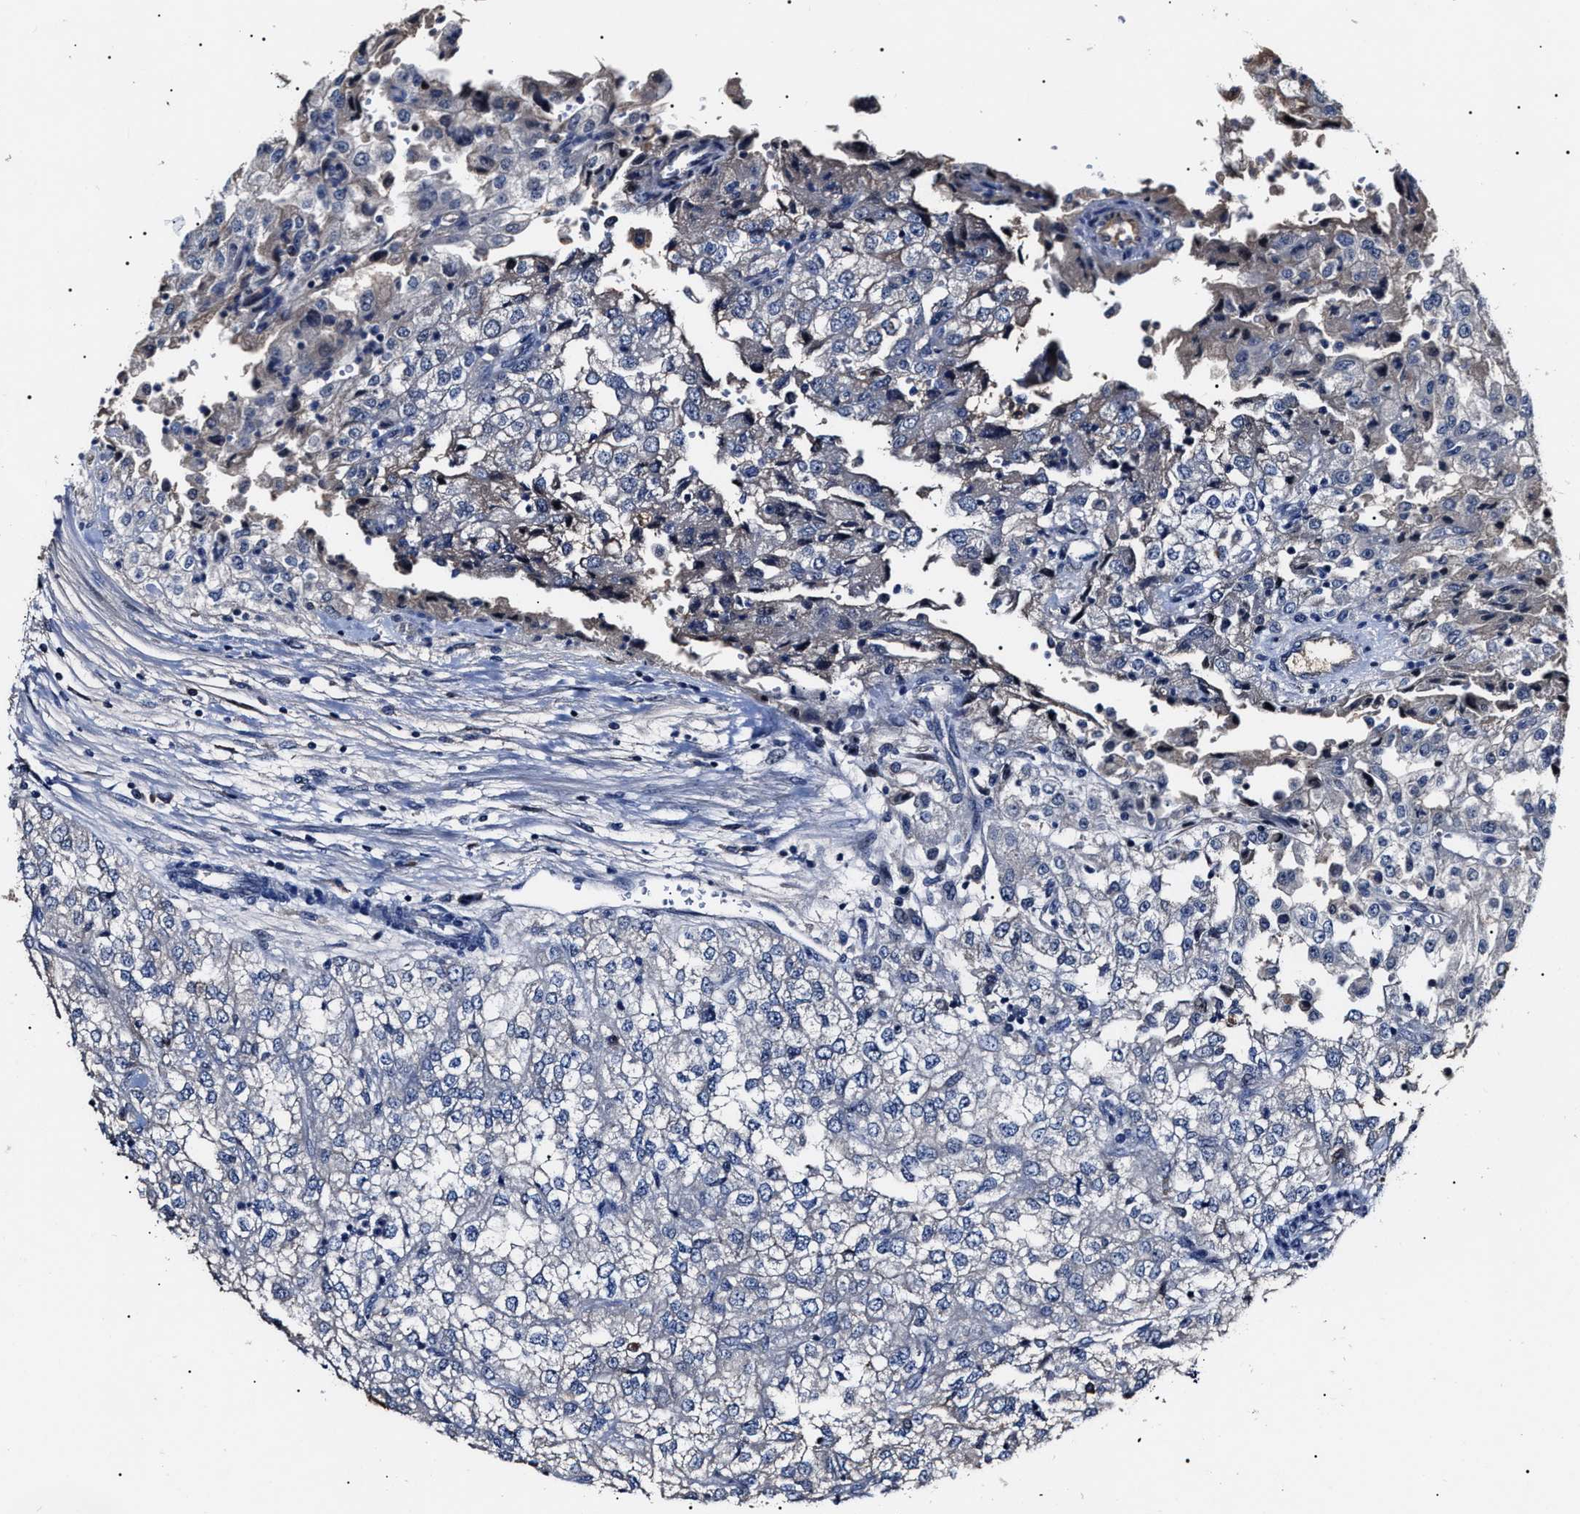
{"staining": {"intensity": "negative", "quantity": "none", "location": "none"}, "tissue": "renal cancer", "cell_type": "Tumor cells", "image_type": "cancer", "snomed": [{"axis": "morphology", "description": "Adenocarcinoma, NOS"}, {"axis": "topography", "description": "Kidney"}], "caption": "Tumor cells are negative for protein expression in human renal adenocarcinoma.", "gene": "IFT81", "patient": {"sex": "female", "age": 54}}